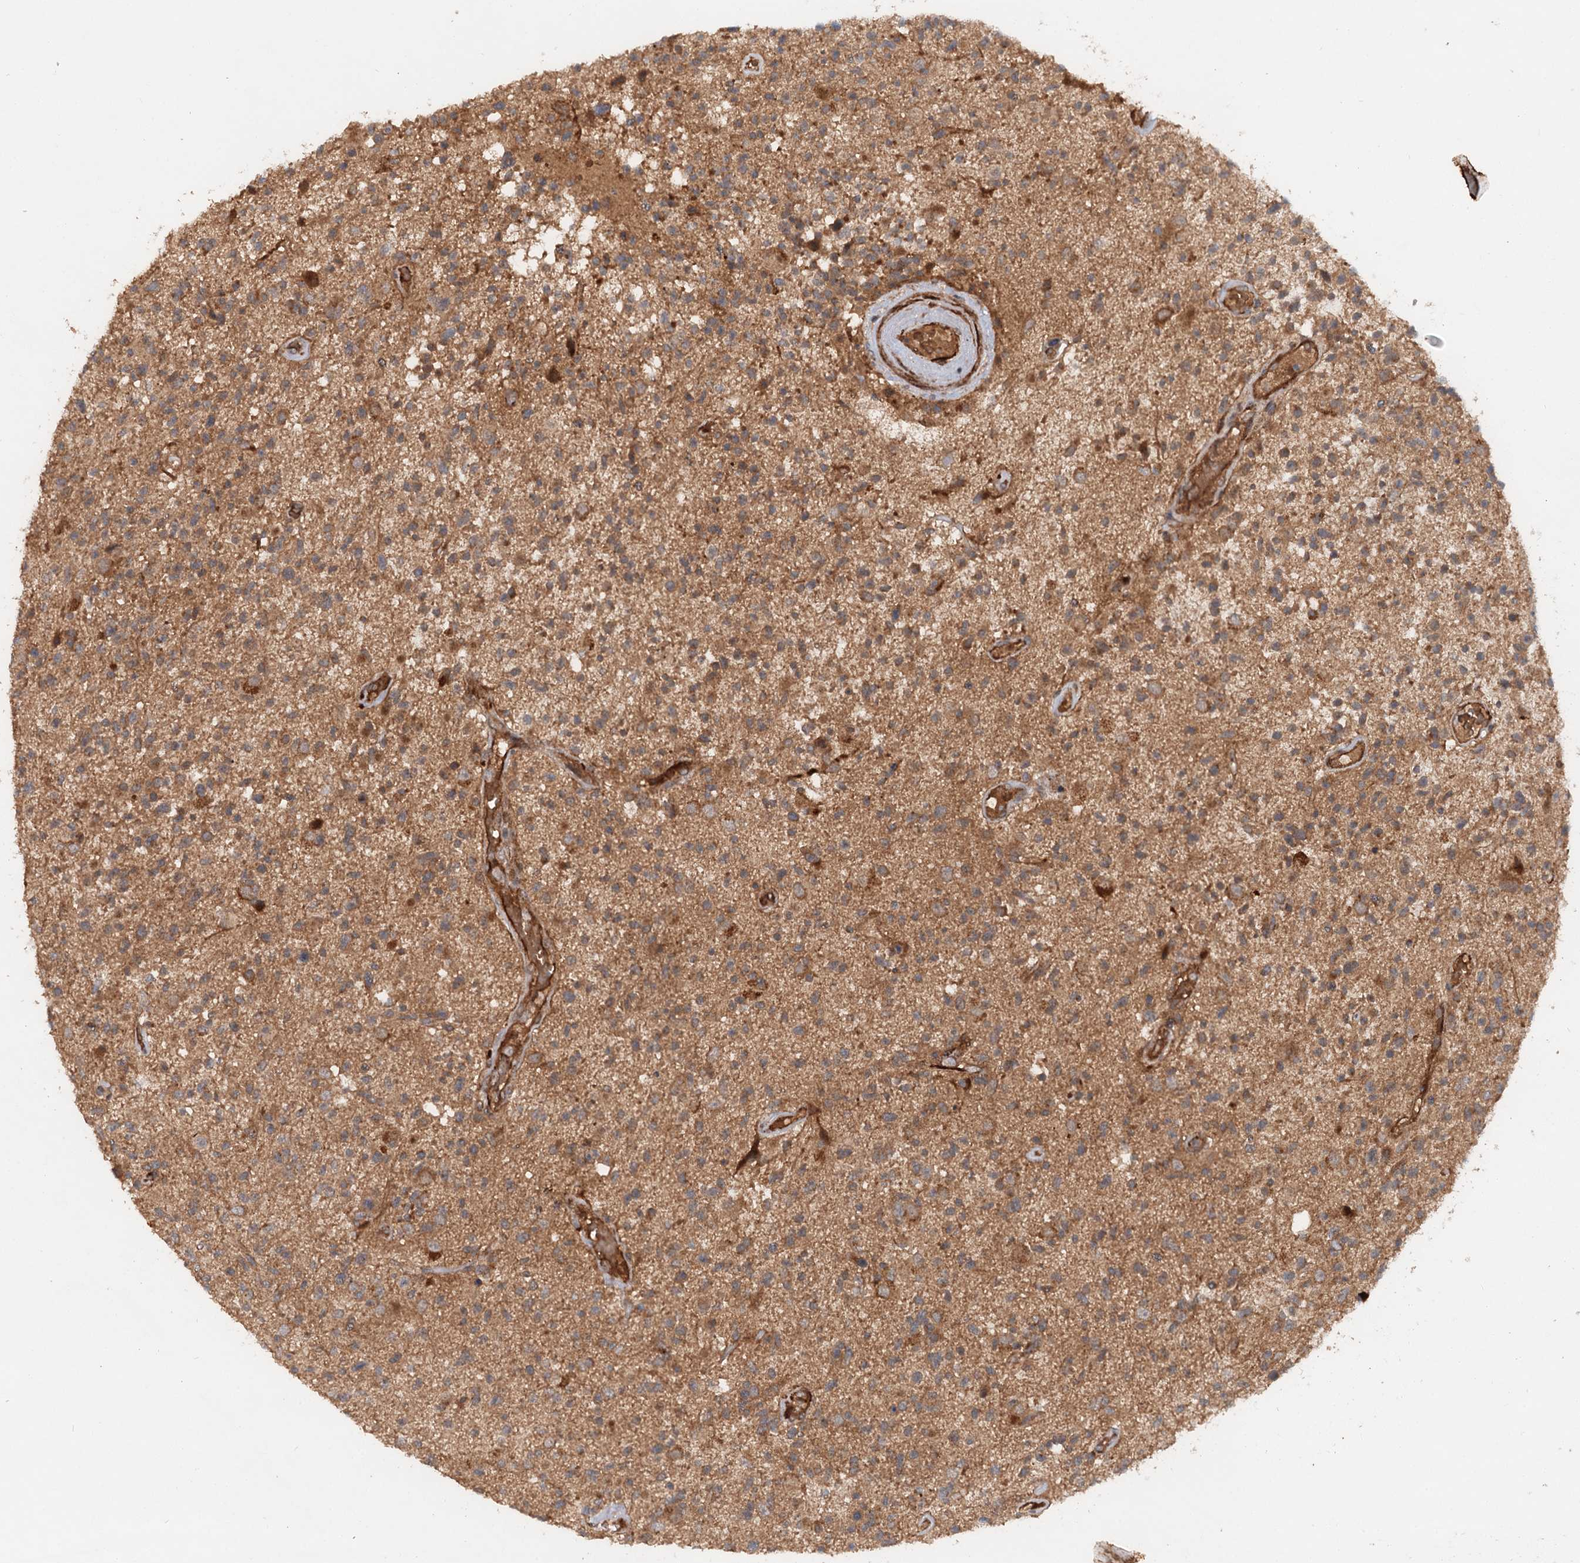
{"staining": {"intensity": "moderate", "quantity": "<25%", "location": "cytoplasmic/membranous"}, "tissue": "glioma", "cell_type": "Tumor cells", "image_type": "cancer", "snomed": [{"axis": "morphology", "description": "Glioma, malignant, High grade"}, {"axis": "morphology", "description": "Glioblastoma, NOS"}, {"axis": "topography", "description": "Brain"}], "caption": "Immunohistochemistry (IHC) of glioma demonstrates low levels of moderate cytoplasmic/membranous positivity in approximately <25% of tumor cells.", "gene": "ADGRG4", "patient": {"sex": "male", "age": 60}}